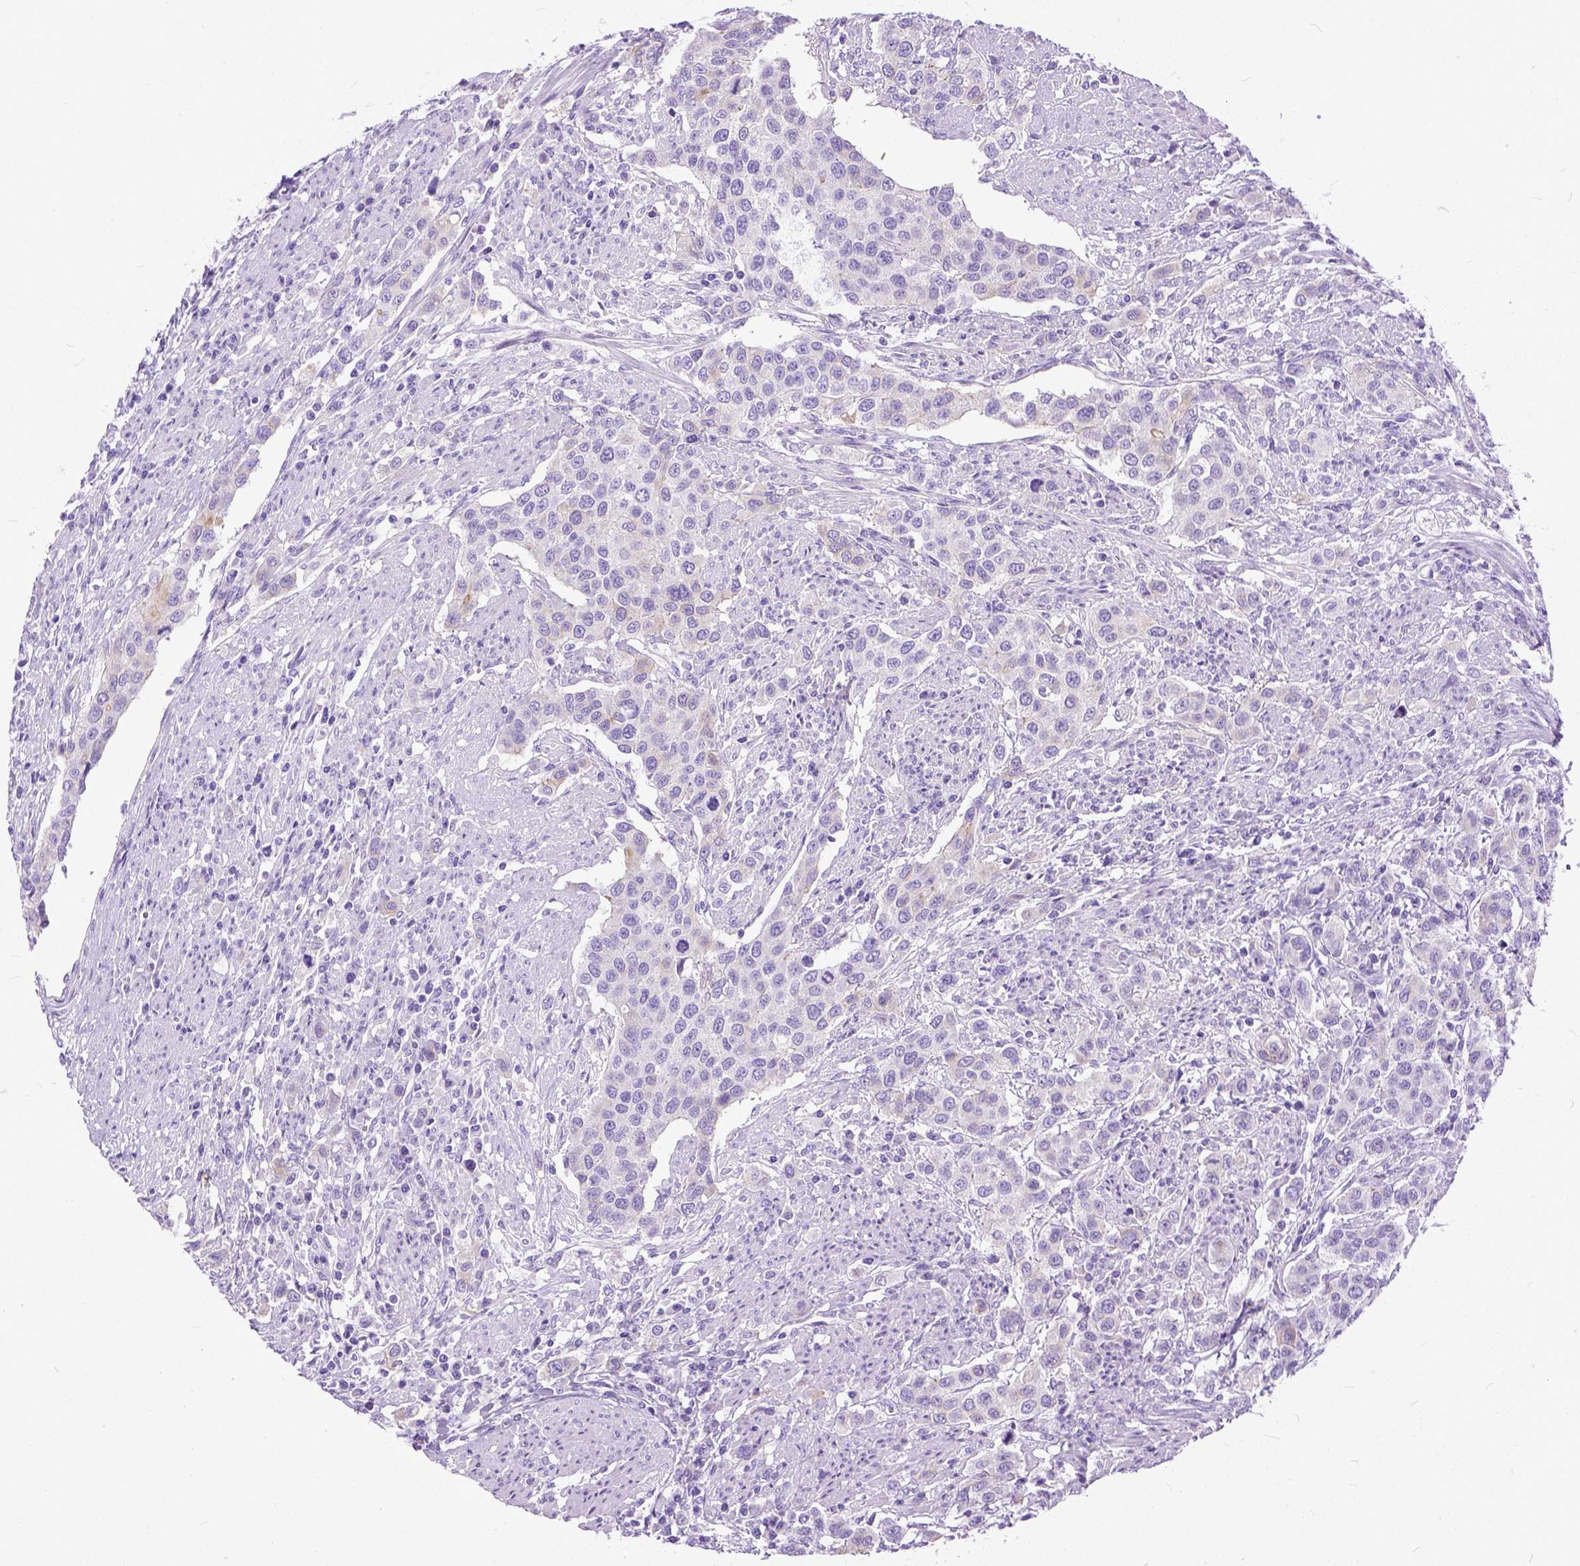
{"staining": {"intensity": "negative", "quantity": "none", "location": "none"}, "tissue": "urothelial cancer", "cell_type": "Tumor cells", "image_type": "cancer", "snomed": [{"axis": "morphology", "description": "Urothelial carcinoma, High grade"}, {"axis": "topography", "description": "Urinary bladder"}], "caption": "High magnification brightfield microscopy of high-grade urothelial carcinoma stained with DAB (3,3'-diaminobenzidine) (brown) and counterstained with hematoxylin (blue): tumor cells show no significant expression. Nuclei are stained in blue.", "gene": "PPL", "patient": {"sex": "female", "age": 58}}